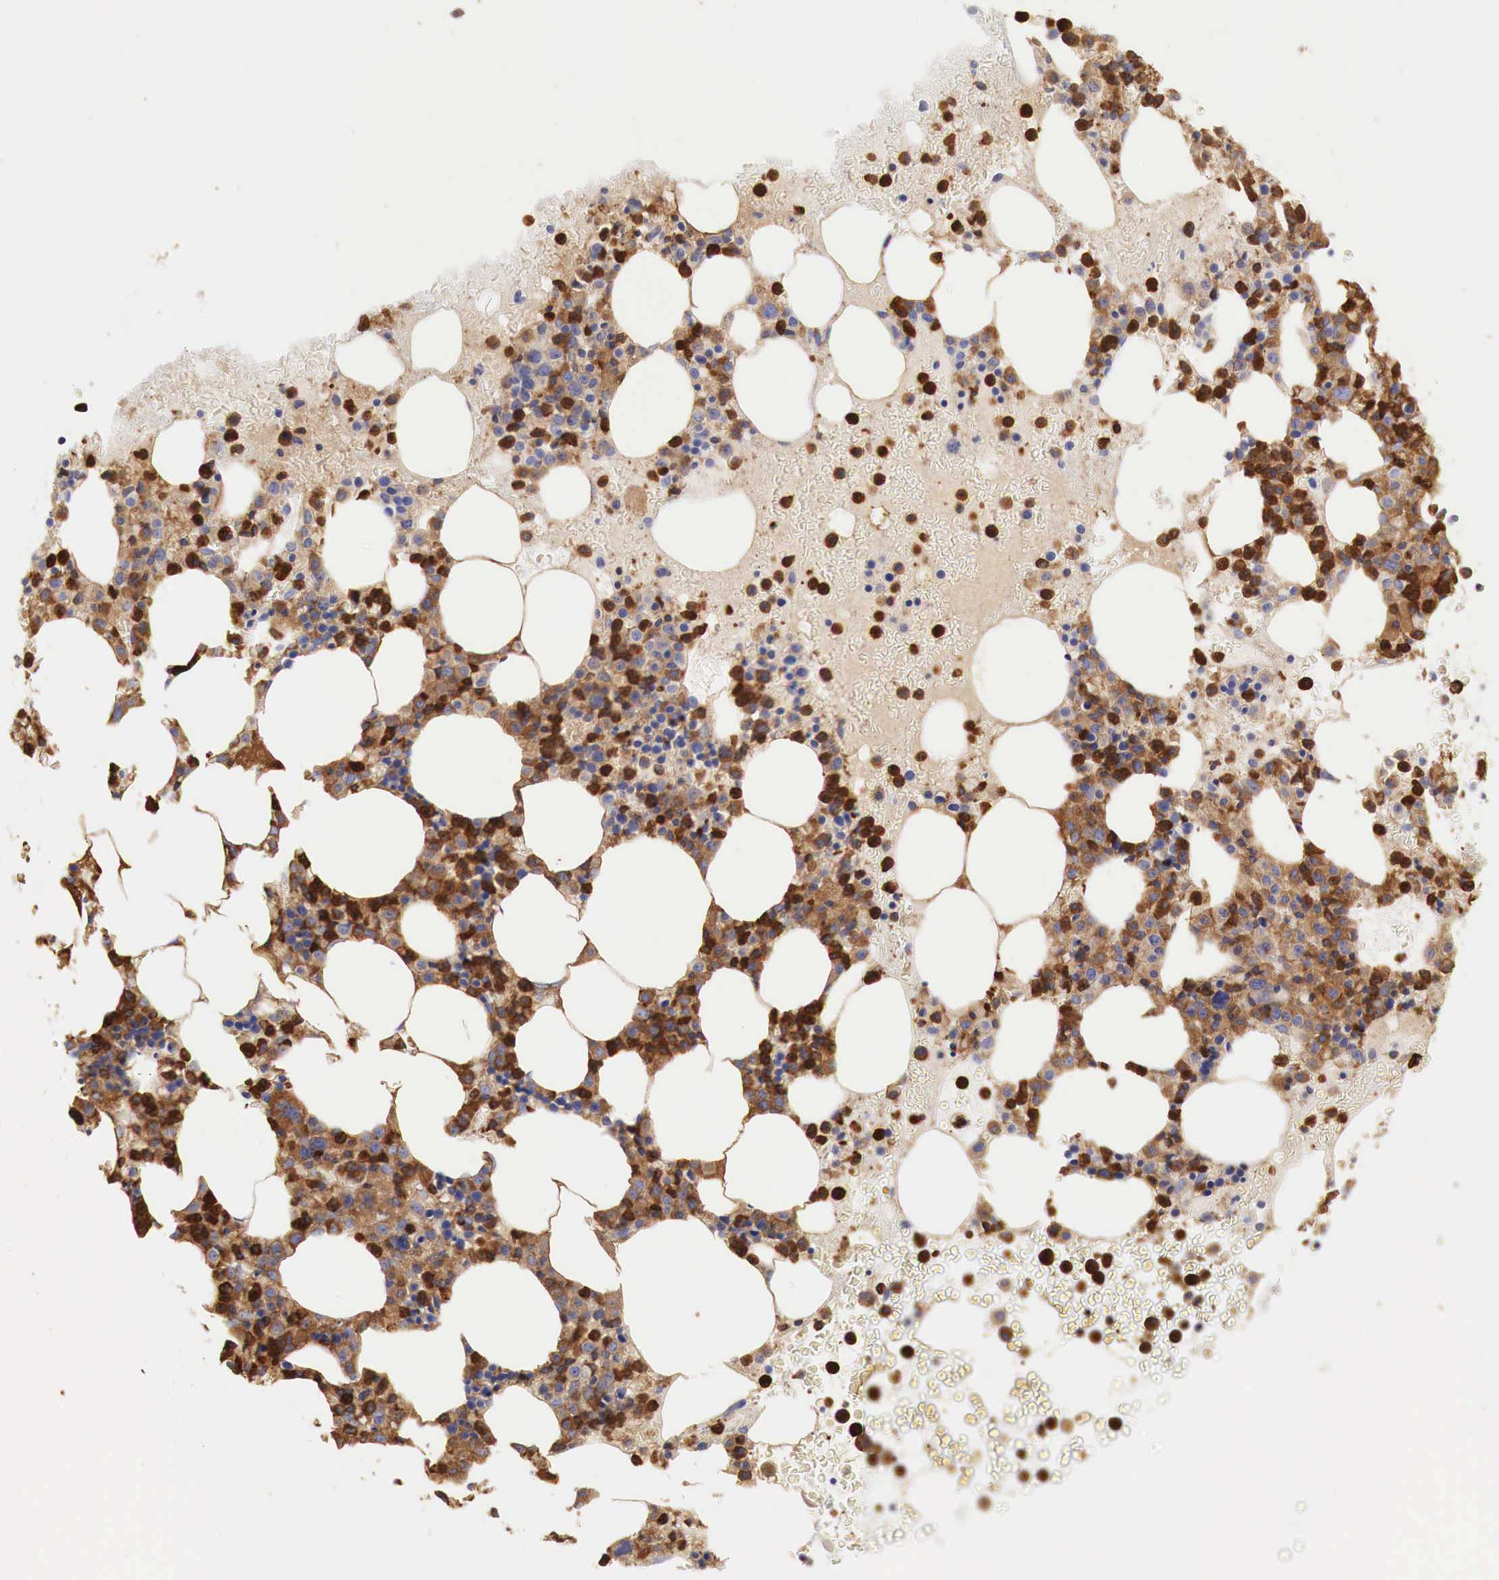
{"staining": {"intensity": "strong", "quantity": "25%-75%", "location": "cytoplasmic/membranous,nuclear"}, "tissue": "bone marrow", "cell_type": "Hematopoietic cells", "image_type": "normal", "snomed": [{"axis": "morphology", "description": "Normal tissue, NOS"}, {"axis": "topography", "description": "Bone marrow"}], "caption": "A photomicrograph of human bone marrow stained for a protein reveals strong cytoplasmic/membranous,nuclear brown staining in hematopoietic cells.", "gene": "G6PD", "patient": {"sex": "female", "age": 88}}